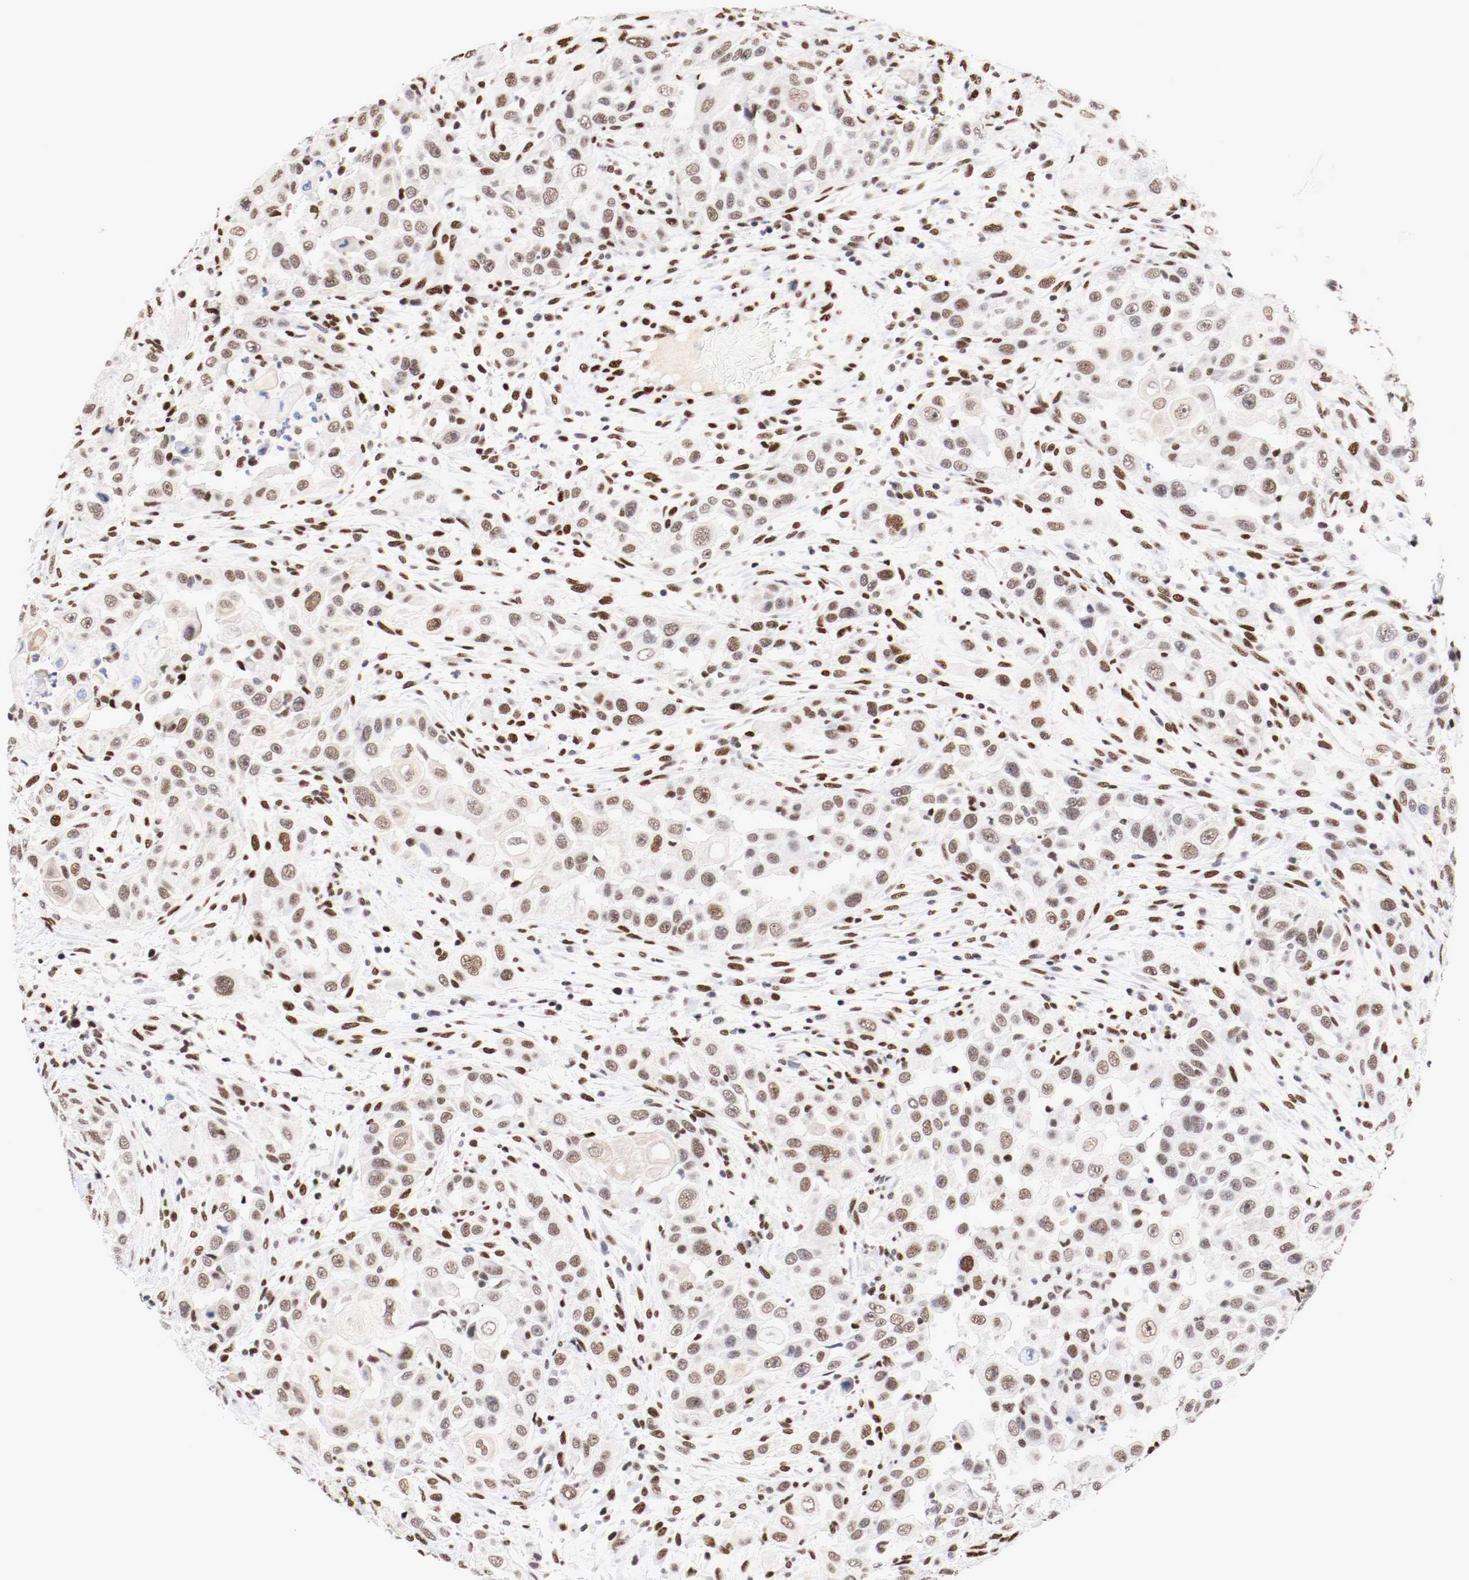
{"staining": {"intensity": "strong", "quantity": ">75%", "location": "nuclear"}, "tissue": "head and neck cancer", "cell_type": "Tumor cells", "image_type": "cancer", "snomed": [{"axis": "morphology", "description": "Carcinoma, NOS"}, {"axis": "topography", "description": "Head-Neck"}], "caption": "This histopathology image reveals head and neck cancer stained with IHC to label a protein in brown. The nuclear of tumor cells show strong positivity for the protein. Nuclei are counter-stained blue.", "gene": "MEF2D", "patient": {"sex": "male", "age": 87}}